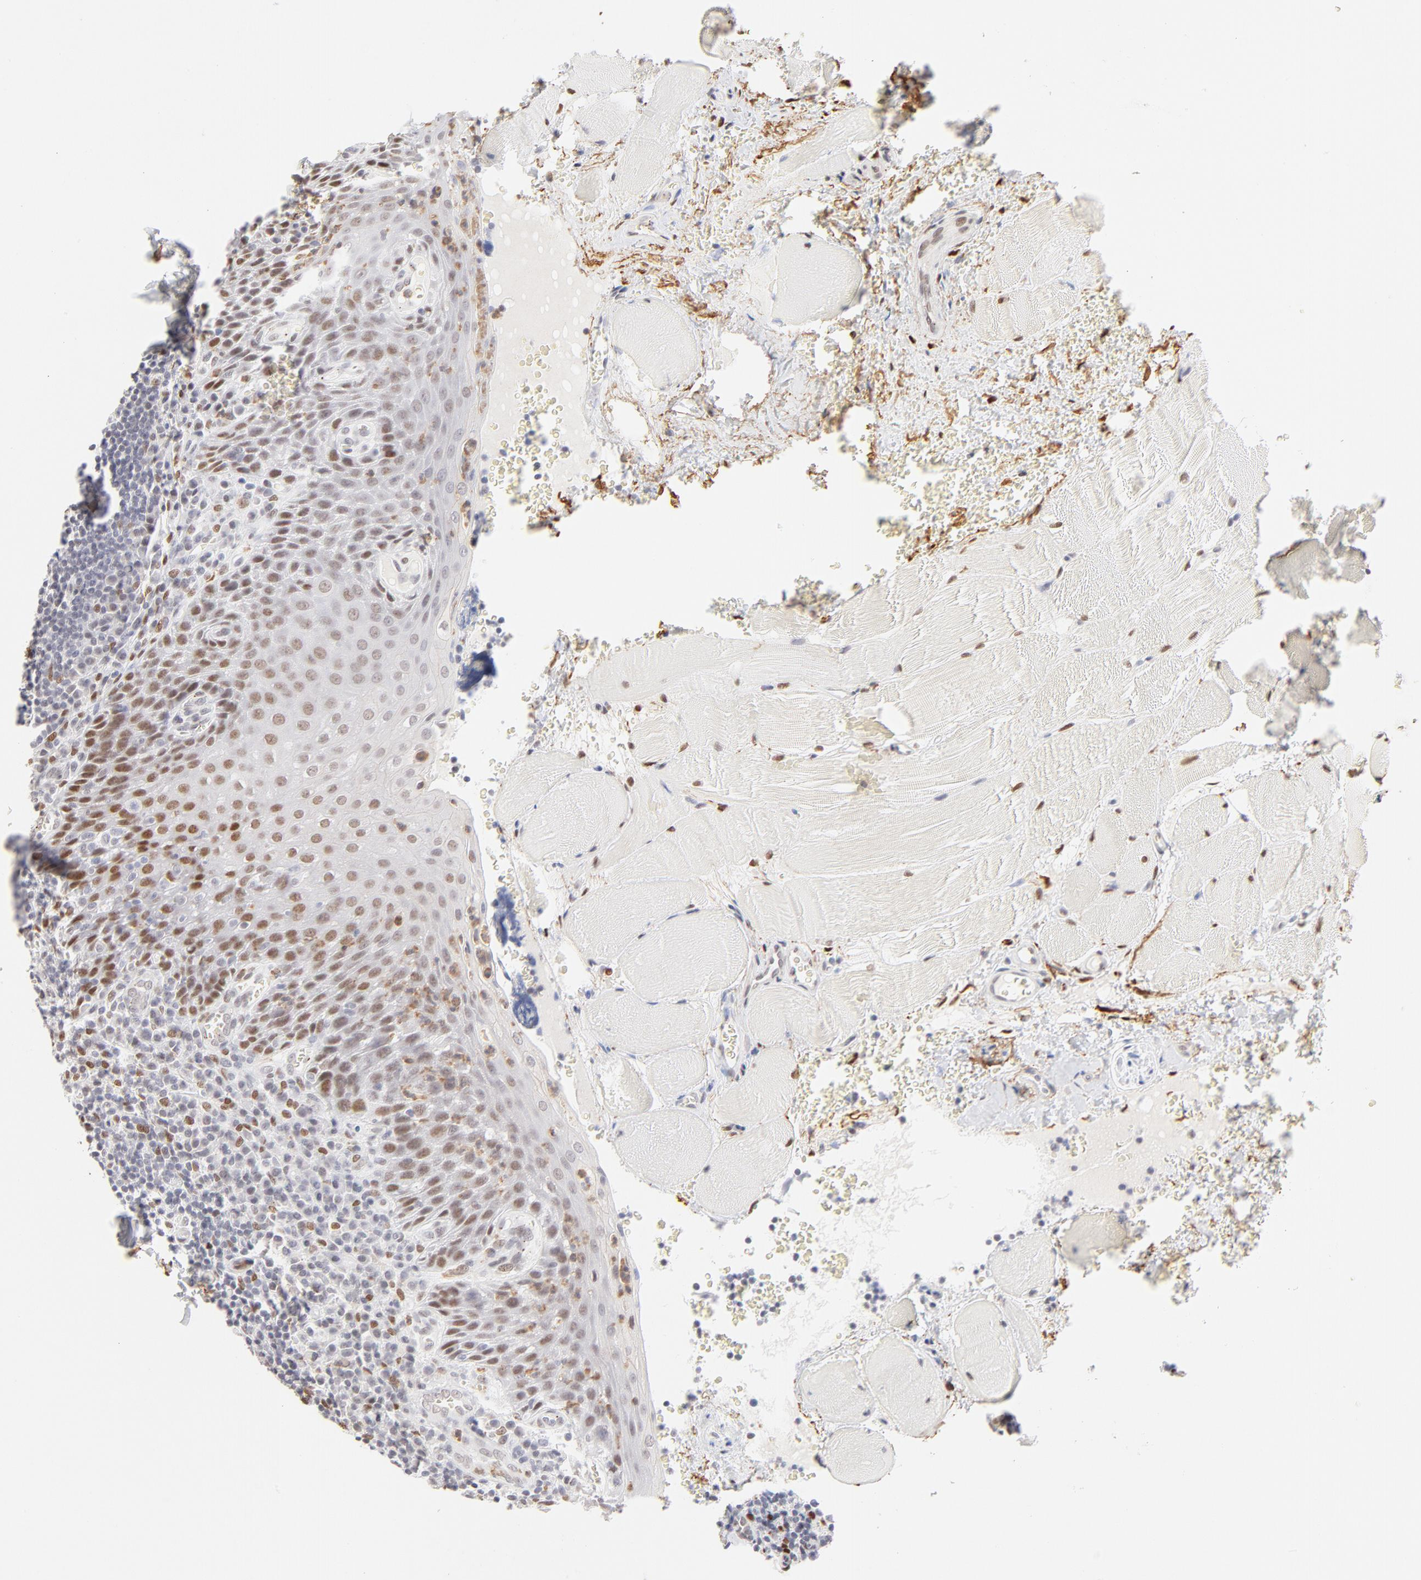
{"staining": {"intensity": "weak", "quantity": "<25%", "location": "nuclear"}, "tissue": "tonsil", "cell_type": "Germinal center cells", "image_type": "normal", "snomed": [{"axis": "morphology", "description": "Normal tissue, NOS"}, {"axis": "topography", "description": "Tonsil"}], "caption": "The photomicrograph reveals no significant expression in germinal center cells of tonsil.", "gene": "PBX1", "patient": {"sex": "male", "age": 20}}